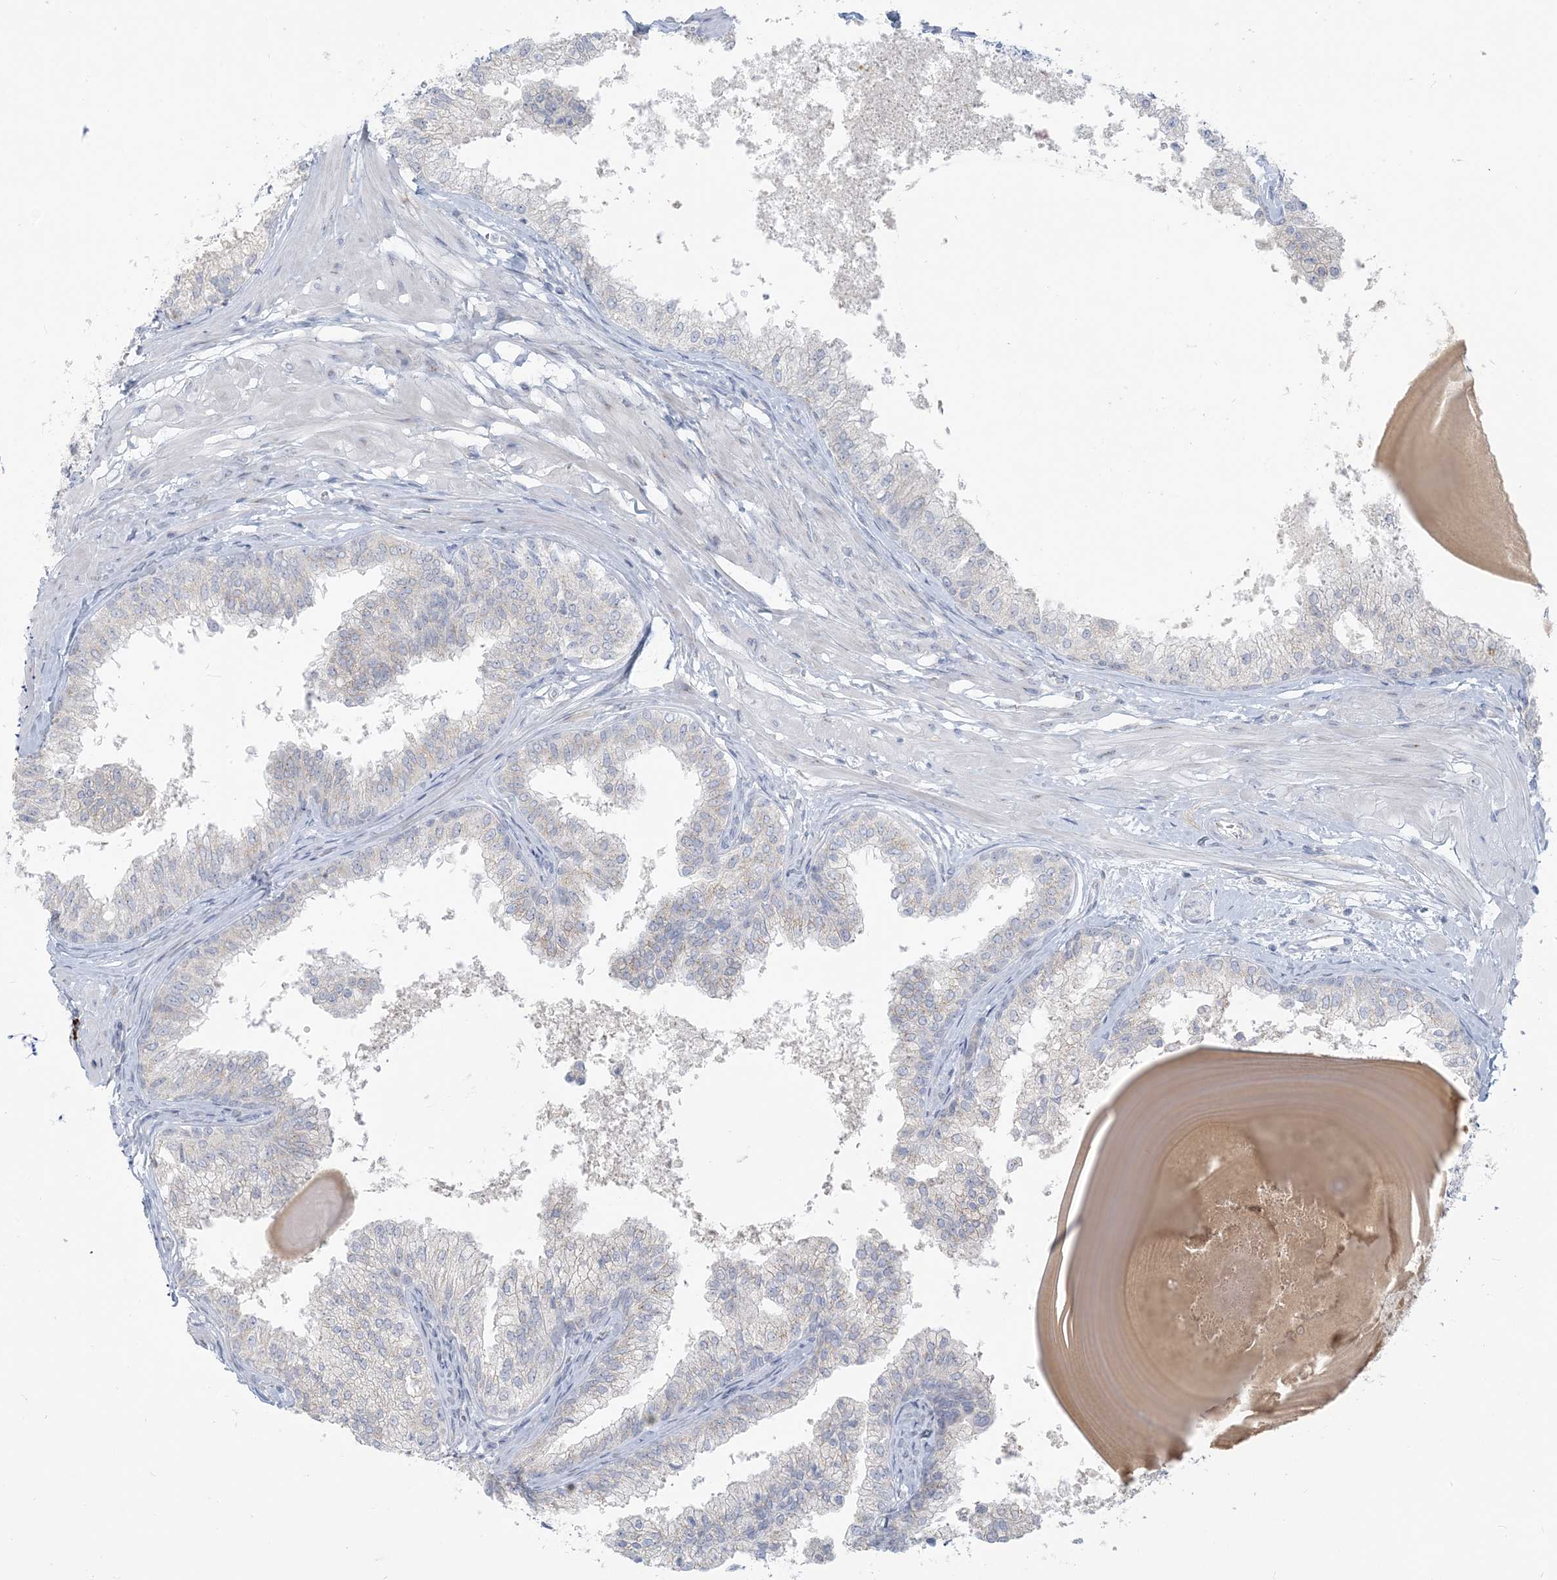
{"staining": {"intensity": "weak", "quantity": "<25%", "location": "cytoplasmic/membranous"}, "tissue": "prostate", "cell_type": "Glandular cells", "image_type": "normal", "snomed": [{"axis": "morphology", "description": "Normal tissue, NOS"}, {"axis": "topography", "description": "Prostate"}], "caption": "Prostate was stained to show a protein in brown. There is no significant staining in glandular cells. Nuclei are stained in blue.", "gene": "SCML1", "patient": {"sex": "male", "age": 48}}